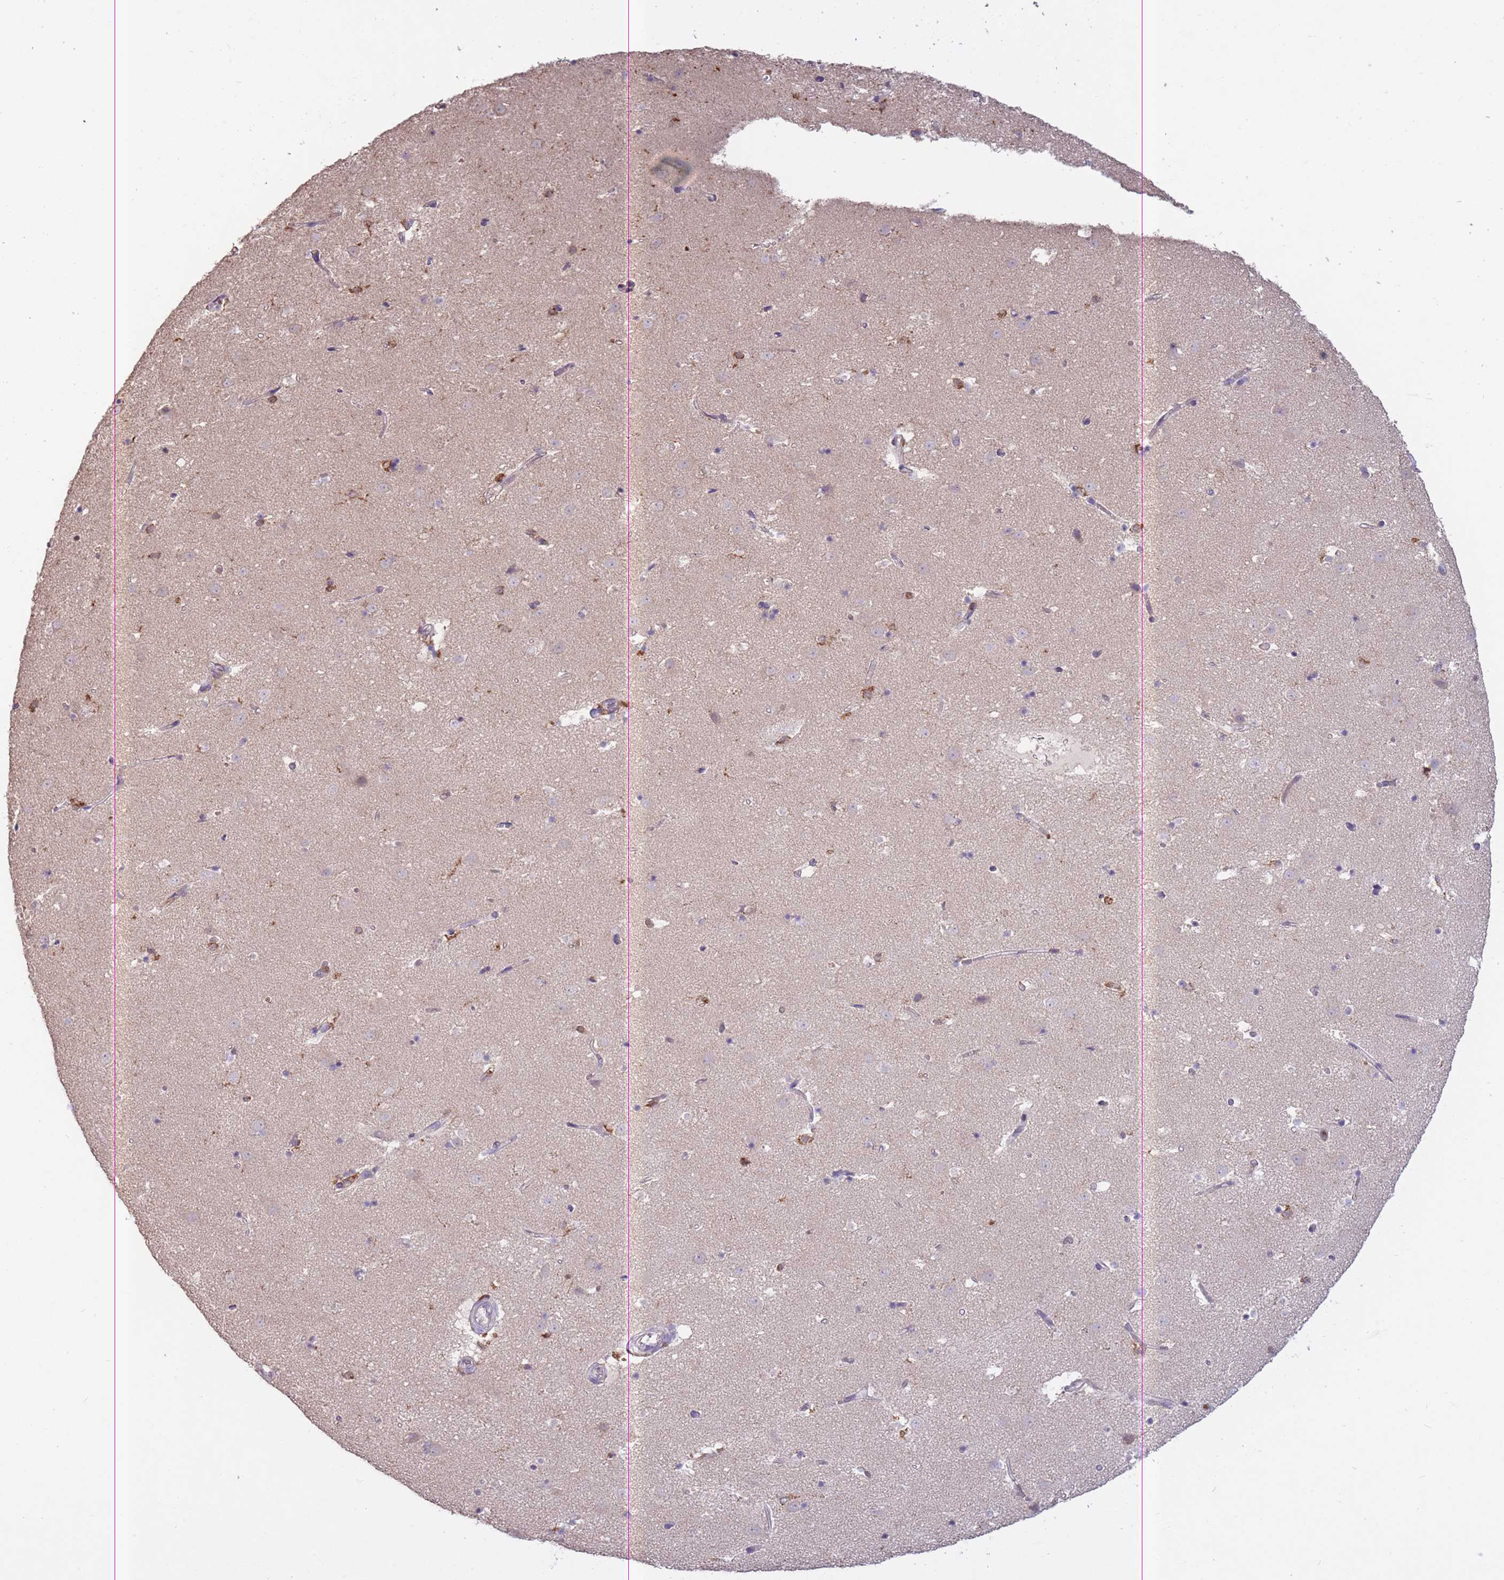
{"staining": {"intensity": "weak", "quantity": "<25%", "location": "cytoplasmic/membranous"}, "tissue": "caudate", "cell_type": "Glial cells", "image_type": "normal", "snomed": [{"axis": "morphology", "description": "Normal tissue, NOS"}, {"axis": "topography", "description": "Lateral ventricle wall"}], "caption": "The IHC image has no significant staining in glial cells of caudate. (Brightfield microscopy of DAB IHC at high magnification).", "gene": "GMIP", "patient": {"sex": "male", "age": 58}}